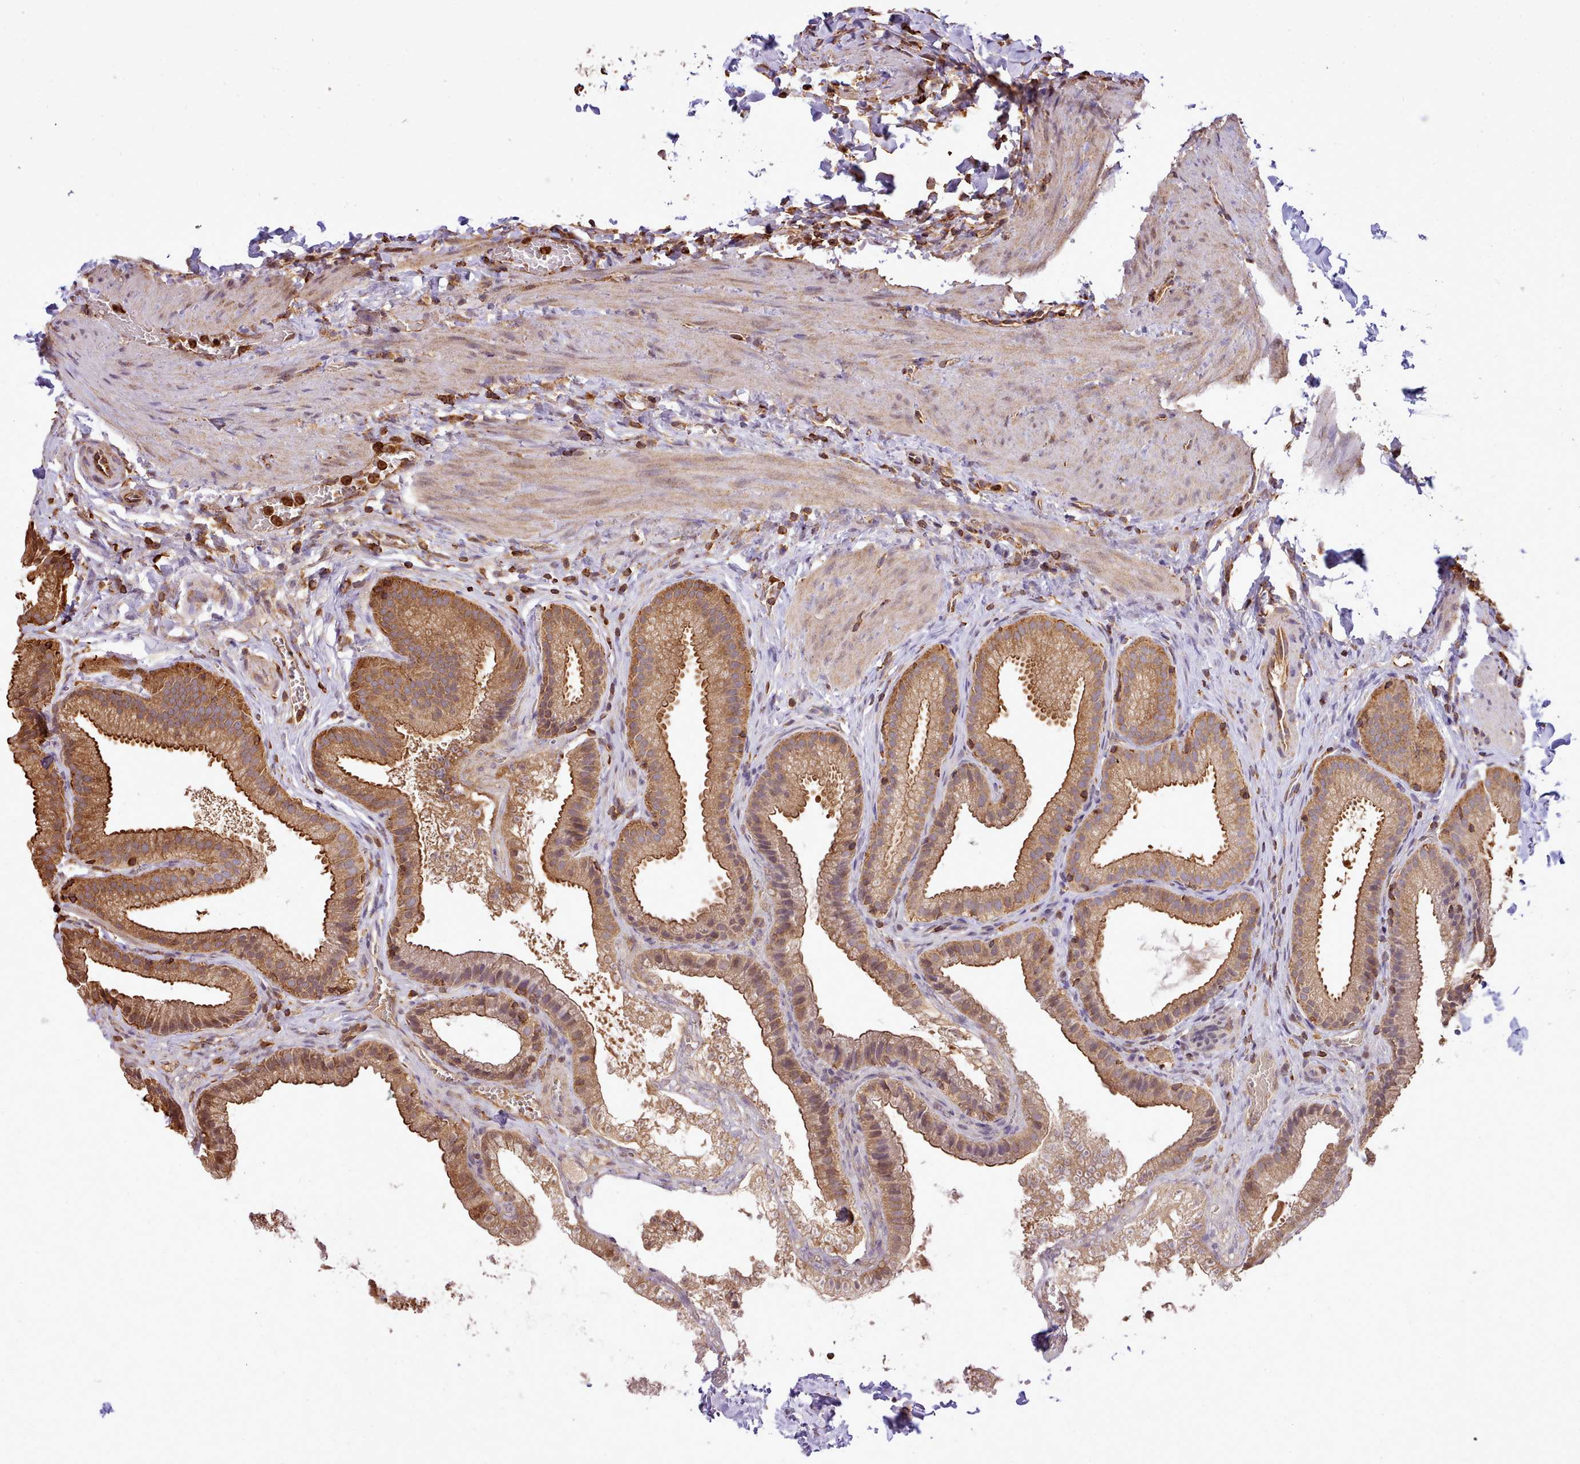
{"staining": {"intensity": "moderate", "quantity": ">75%", "location": "cytoplasmic/membranous"}, "tissue": "gallbladder", "cell_type": "Glandular cells", "image_type": "normal", "snomed": [{"axis": "morphology", "description": "Normal tissue, NOS"}, {"axis": "topography", "description": "Gallbladder"}], "caption": "Protein expression analysis of benign gallbladder displays moderate cytoplasmic/membranous staining in approximately >75% of glandular cells.", "gene": "CAPZA1", "patient": {"sex": "male", "age": 38}}